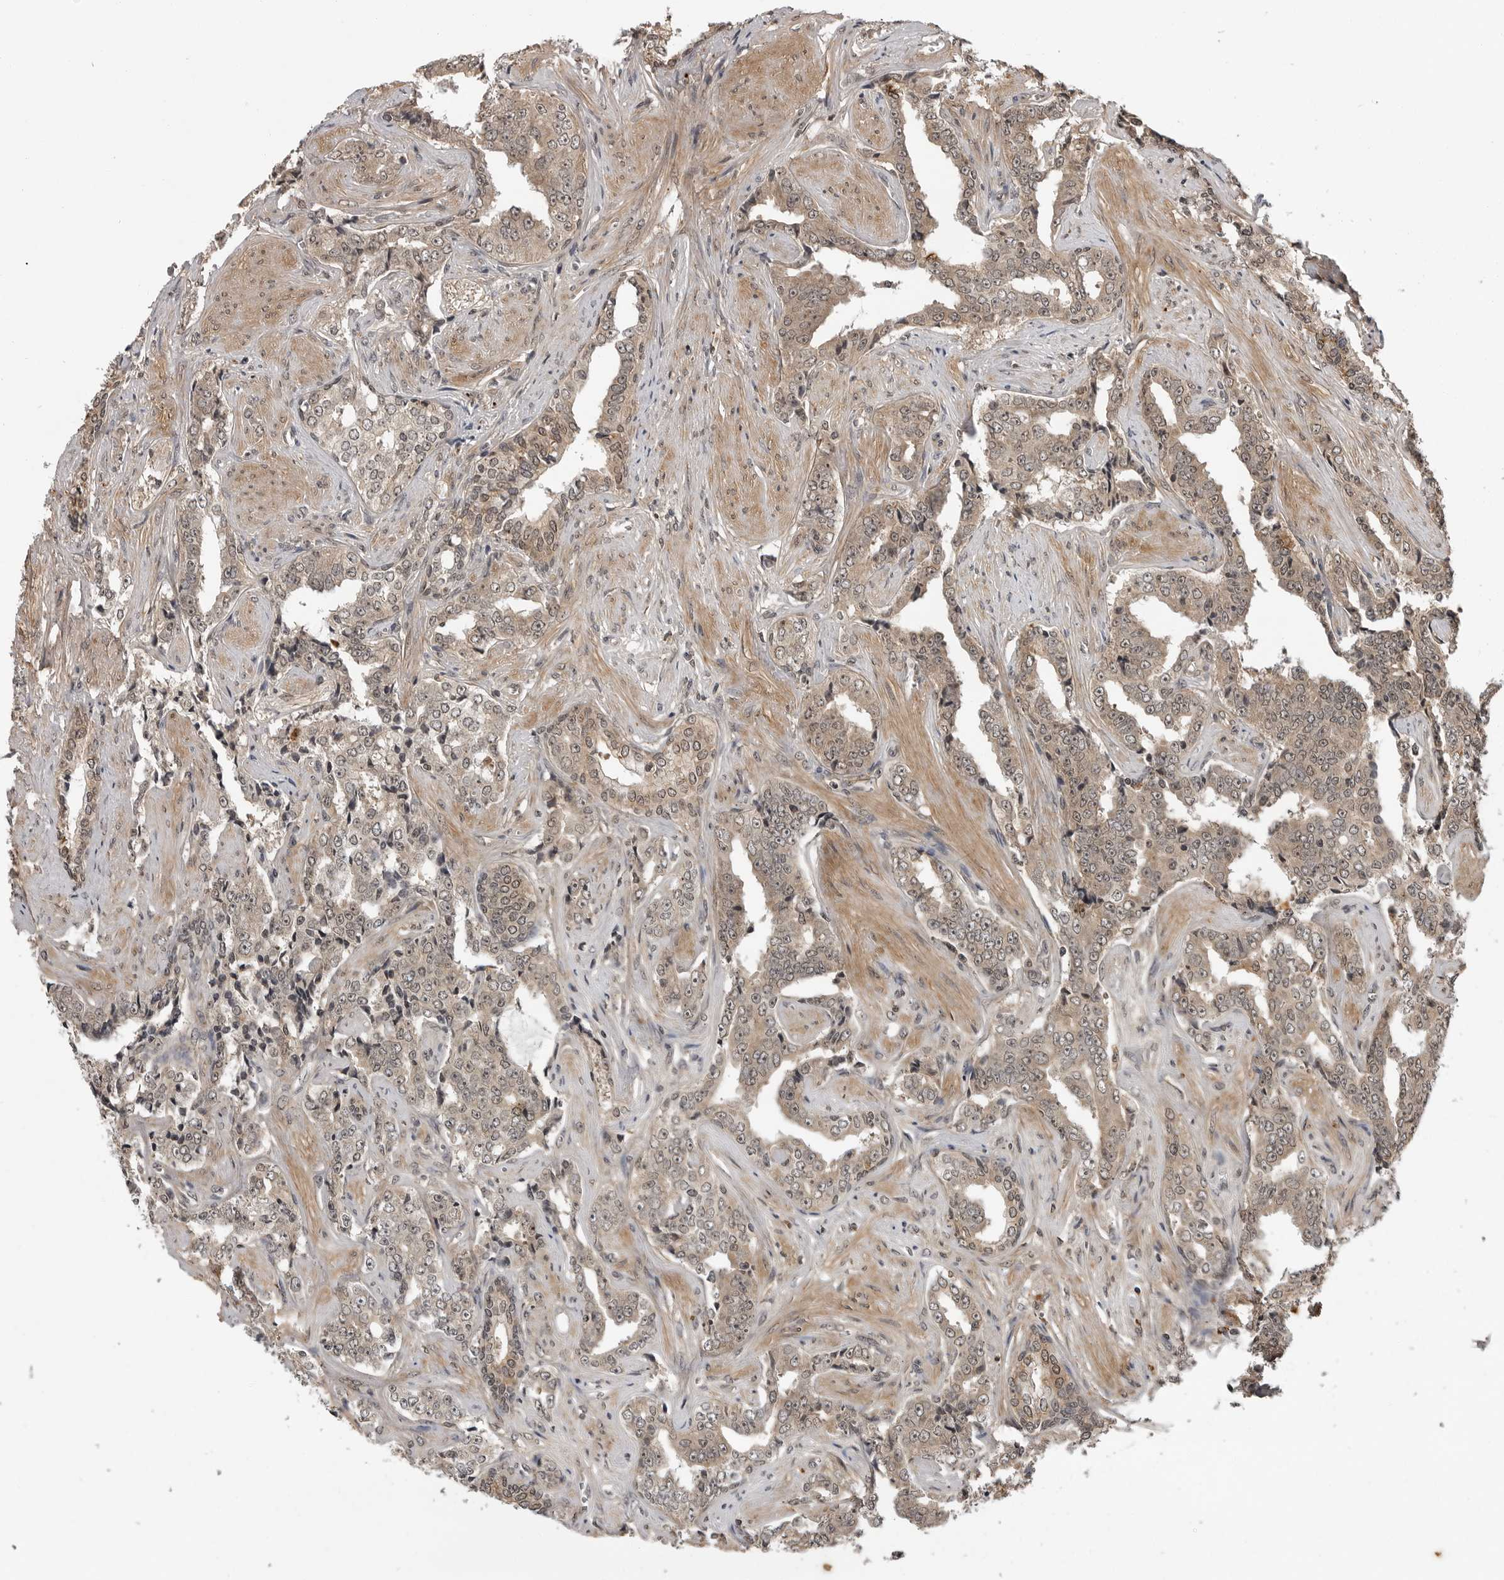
{"staining": {"intensity": "weak", "quantity": "25%-75%", "location": "cytoplasmic/membranous,nuclear"}, "tissue": "prostate cancer", "cell_type": "Tumor cells", "image_type": "cancer", "snomed": [{"axis": "morphology", "description": "Adenocarcinoma, High grade"}, {"axis": "topography", "description": "Prostate"}], "caption": "This micrograph reveals immunohistochemistry (IHC) staining of human prostate cancer, with low weak cytoplasmic/membranous and nuclear staining in approximately 25%-75% of tumor cells.", "gene": "IL24", "patient": {"sex": "male", "age": 71}}